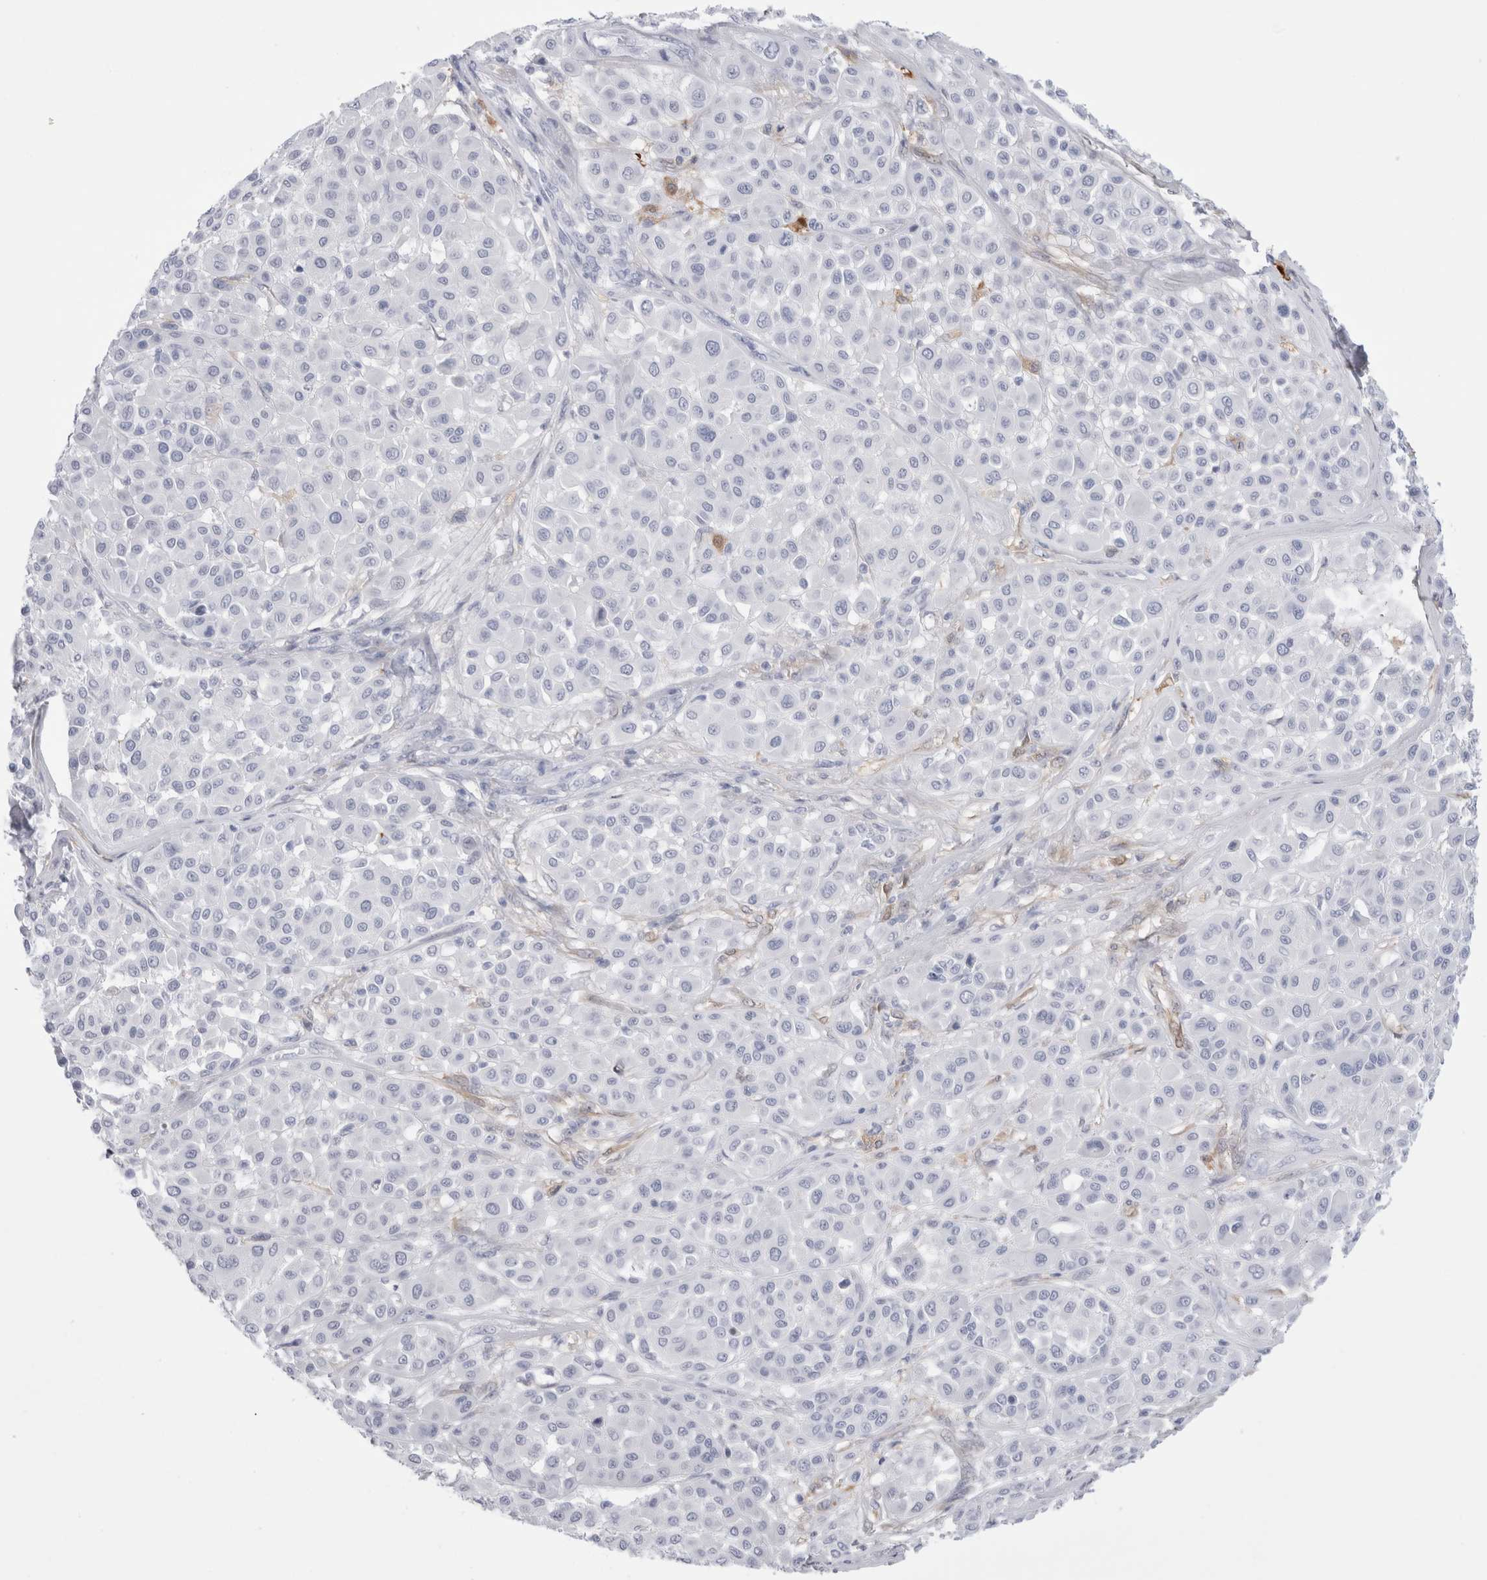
{"staining": {"intensity": "negative", "quantity": "none", "location": "none"}, "tissue": "melanoma", "cell_type": "Tumor cells", "image_type": "cancer", "snomed": [{"axis": "morphology", "description": "Malignant melanoma, Metastatic site"}, {"axis": "topography", "description": "Soft tissue"}], "caption": "Protein analysis of malignant melanoma (metastatic site) displays no significant positivity in tumor cells. The staining was performed using DAB (3,3'-diaminobenzidine) to visualize the protein expression in brown, while the nuclei were stained in blue with hematoxylin (Magnification: 20x).", "gene": "NAPEPLD", "patient": {"sex": "male", "age": 41}}